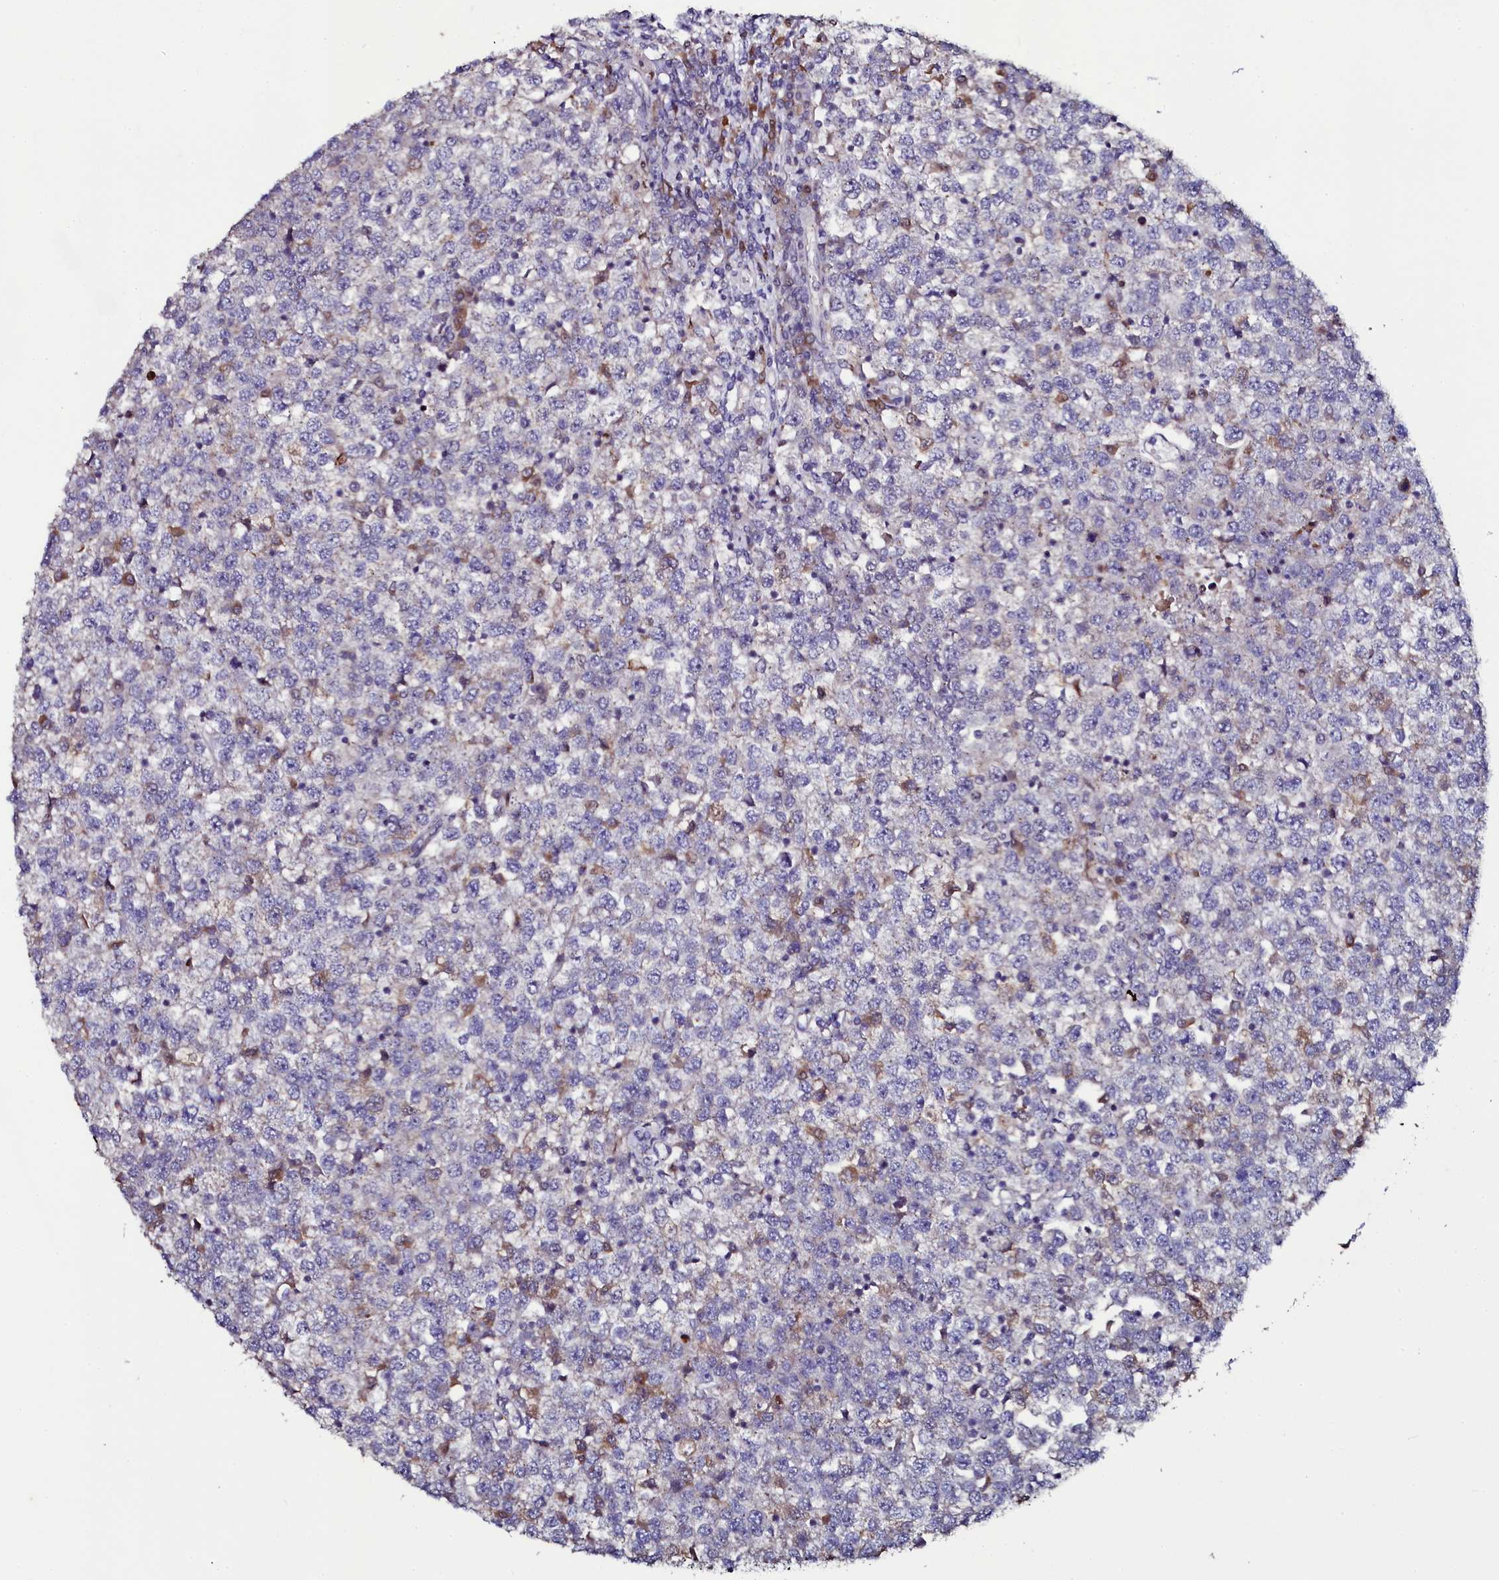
{"staining": {"intensity": "negative", "quantity": "none", "location": "none"}, "tissue": "testis cancer", "cell_type": "Tumor cells", "image_type": "cancer", "snomed": [{"axis": "morphology", "description": "Seminoma, NOS"}, {"axis": "topography", "description": "Testis"}], "caption": "High magnification brightfield microscopy of testis seminoma stained with DAB (3,3'-diaminobenzidine) (brown) and counterstained with hematoxylin (blue): tumor cells show no significant expression. Nuclei are stained in blue.", "gene": "USPL1", "patient": {"sex": "male", "age": 65}}